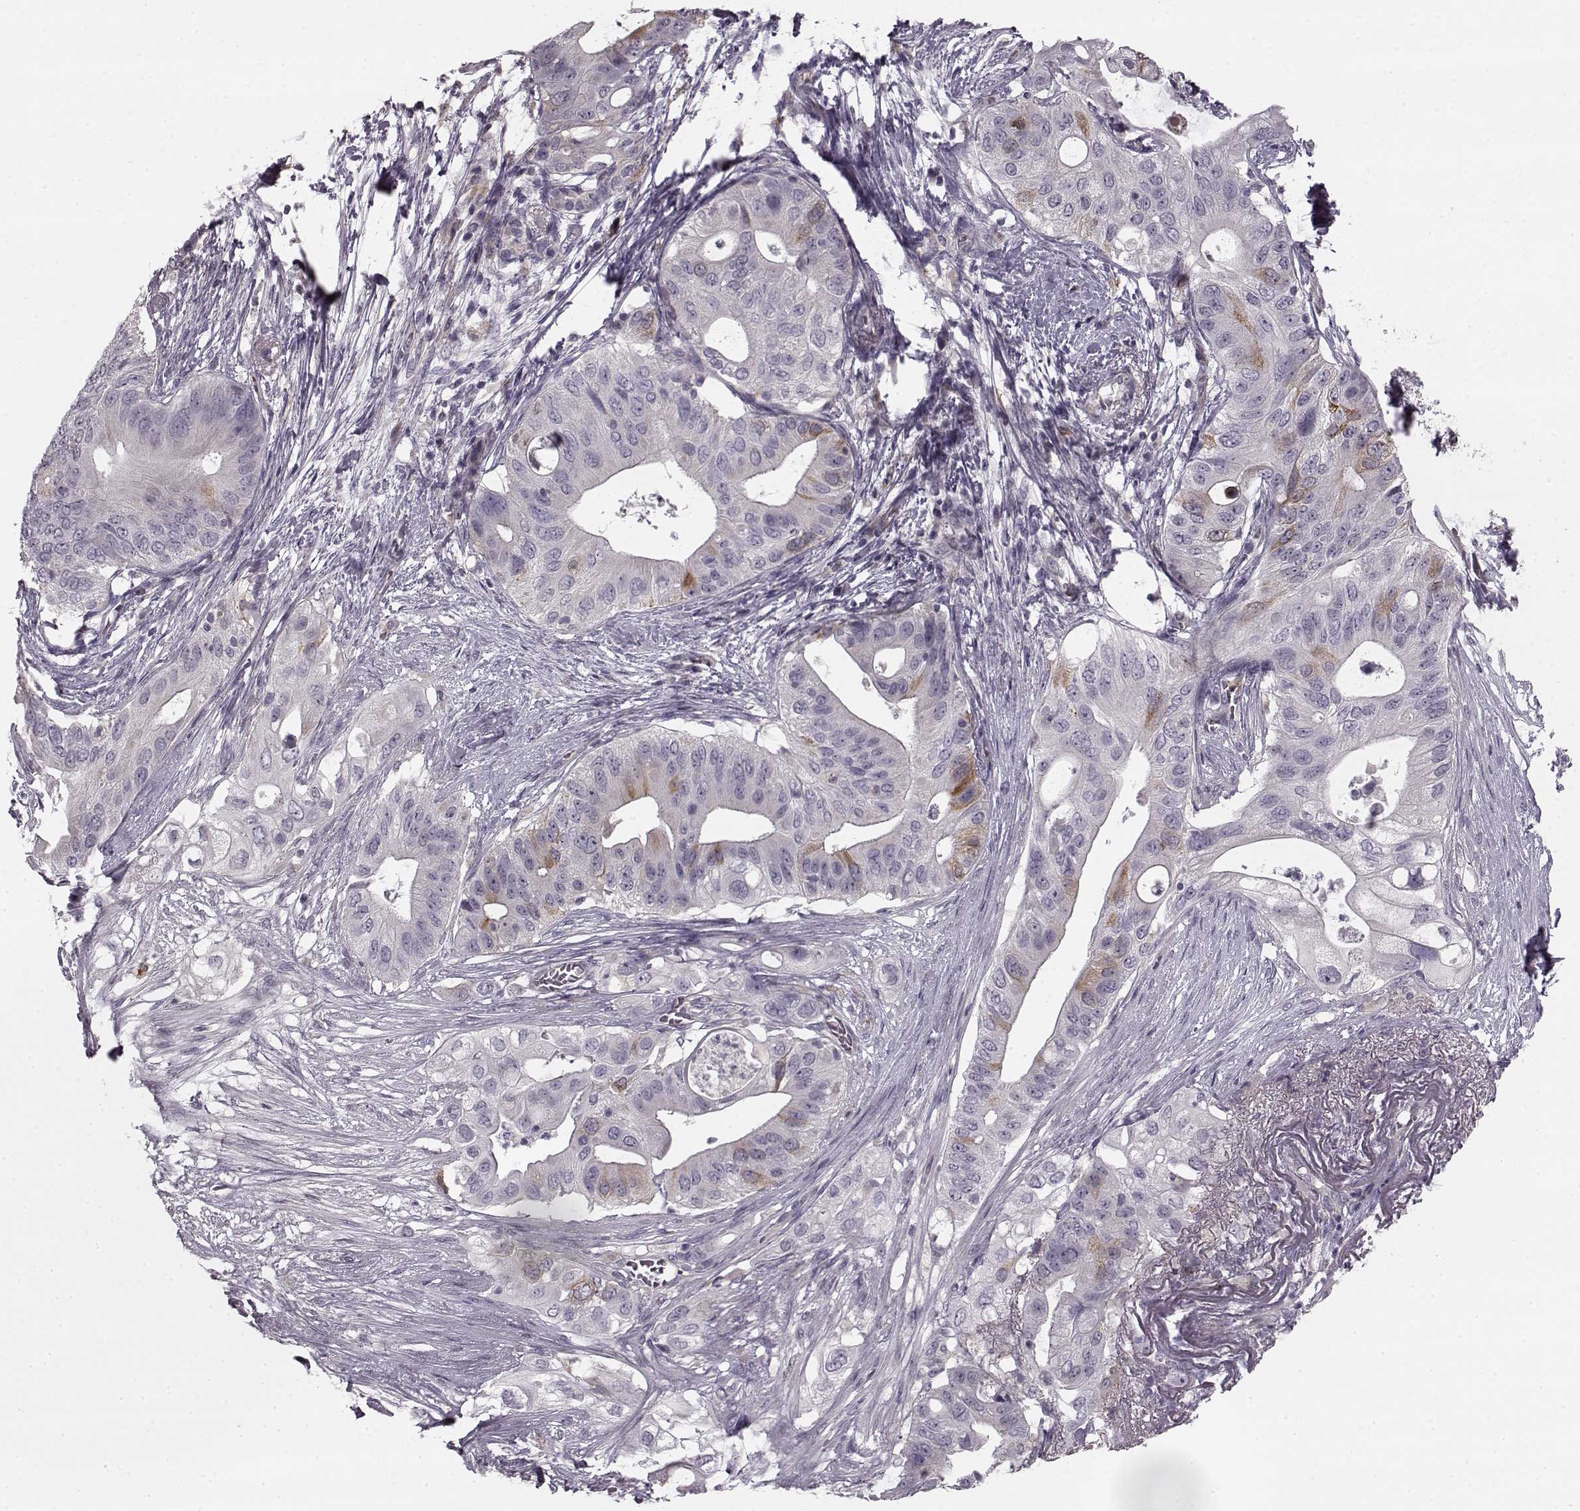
{"staining": {"intensity": "weak", "quantity": "<25%", "location": "cytoplasmic/membranous"}, "tissue": "pancreatic cancer", "cell_type": "Tumor cells", "image_type": "cancer", "snomed": [{"axis": "morphology", "description": "Adenocarcinoma, NOS"}, {"axis": "topography", "description": "Pancreas"}], "caption": "IHC micrograph of neoplastic tissue: human adenocarcinoma (pancreatic) stained with DAB (3,3'-diaminobenzidine) displays no significant protein positivity in tumor cells. (Brightfield microscopy of DAB (3,3'-diaminobenzidine) IHC at high magnification).", "gene": "HMMR", "patient": {"sex": "female", "age": 72}}